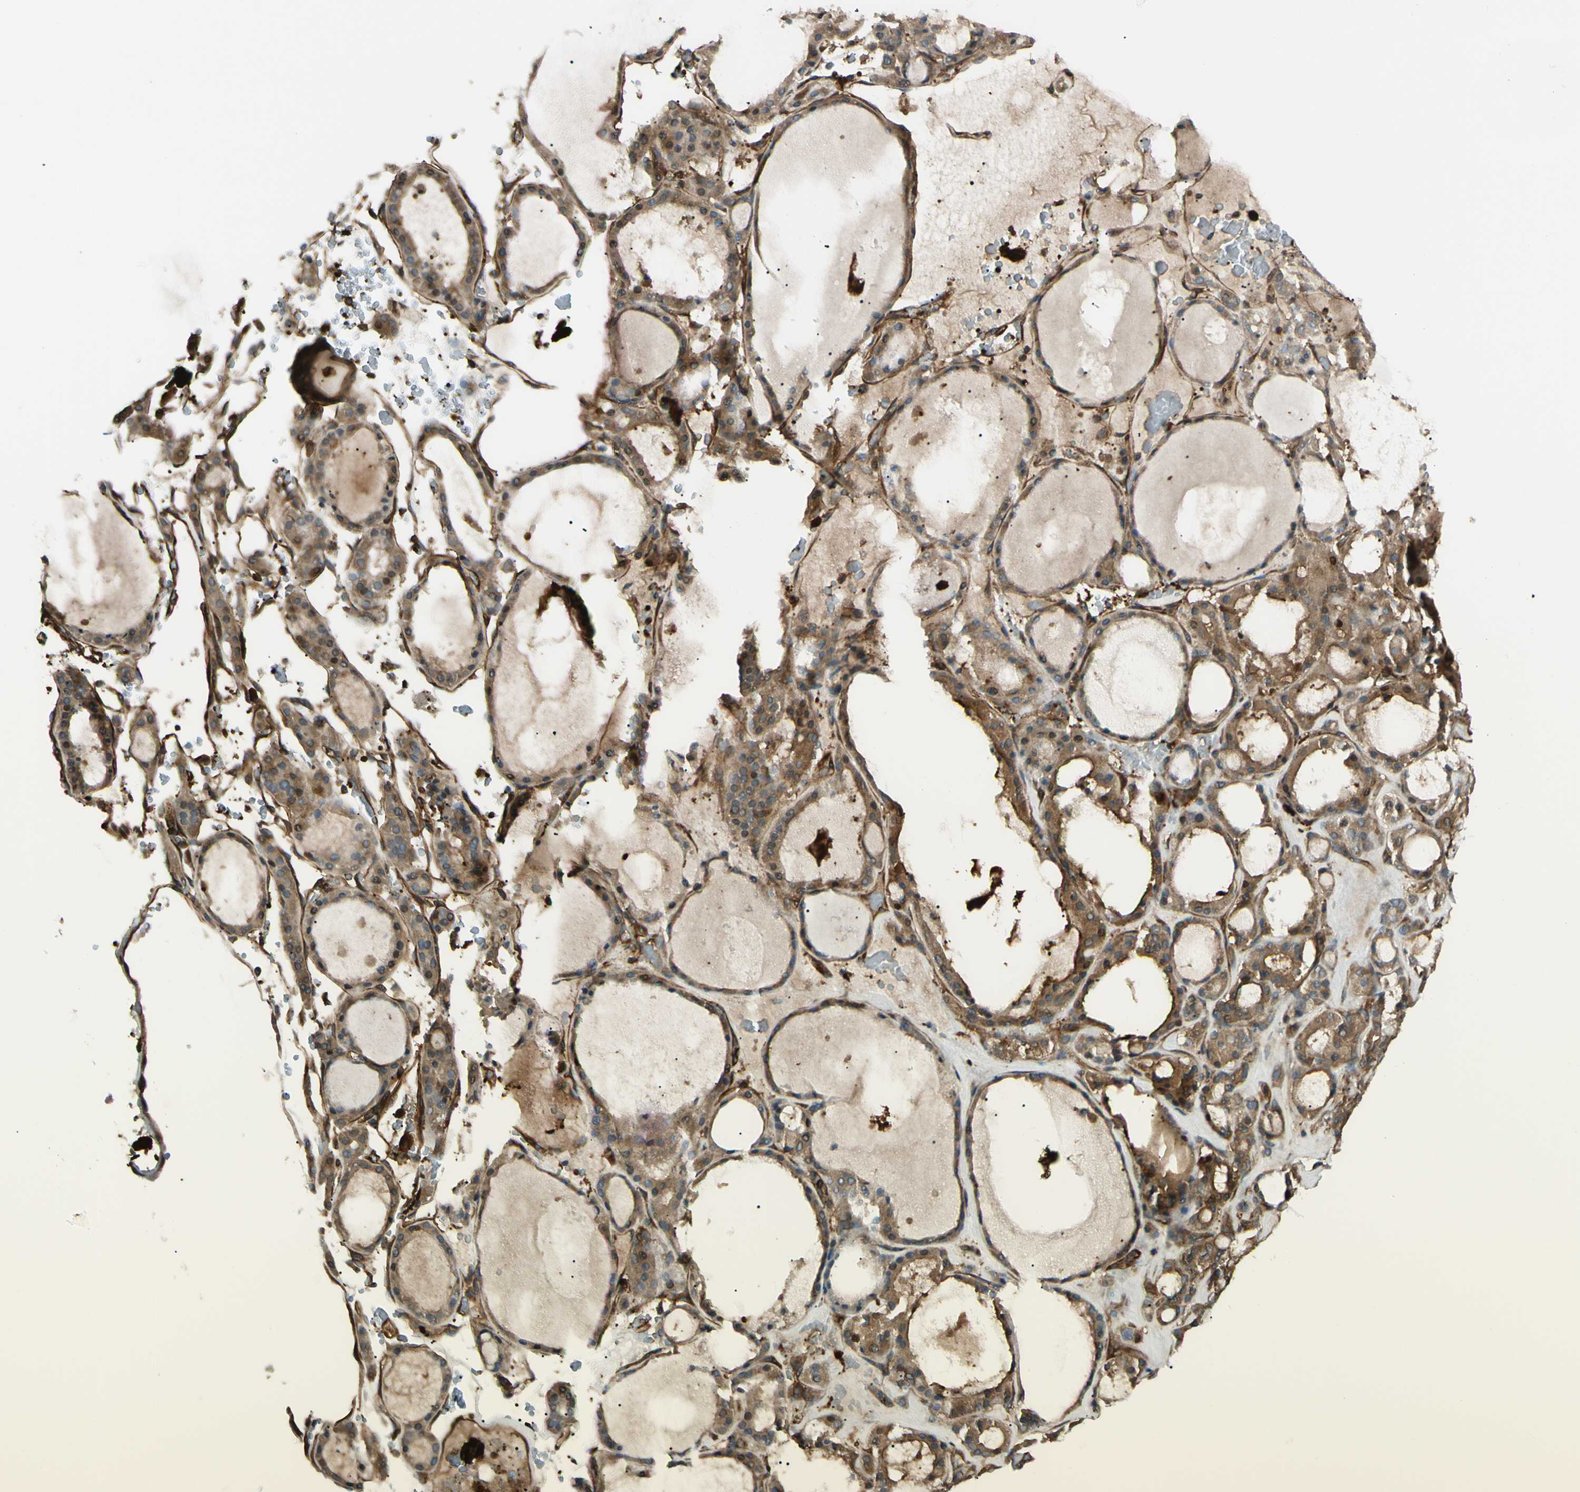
{"staining": {"intensity": "moderate", "quantity": ">75%", "location": "cytoplasmic/membranous"}, "tissue": "thyroid gland", "cell_type": "Glandular cells", "image_type": "normal", "snomed": [{"axis": "morphology", "description": "Normal tissue, NOS"}, {"axis": "morphology", "description": "Carcinoma, NOS"}, {"axis": "topography", "description": "Thyroid gland"}], "caption": "A brown stain shows moderate cytoplasmic/membranous staining of a protein in glandular cells of normal thyroid gland. Immunohistochemistry (ihc) stains the protein in brown and the nuclei are stained blue.", "gene": "PTPN12", "patient": {"sex": "female", "age": 86}}